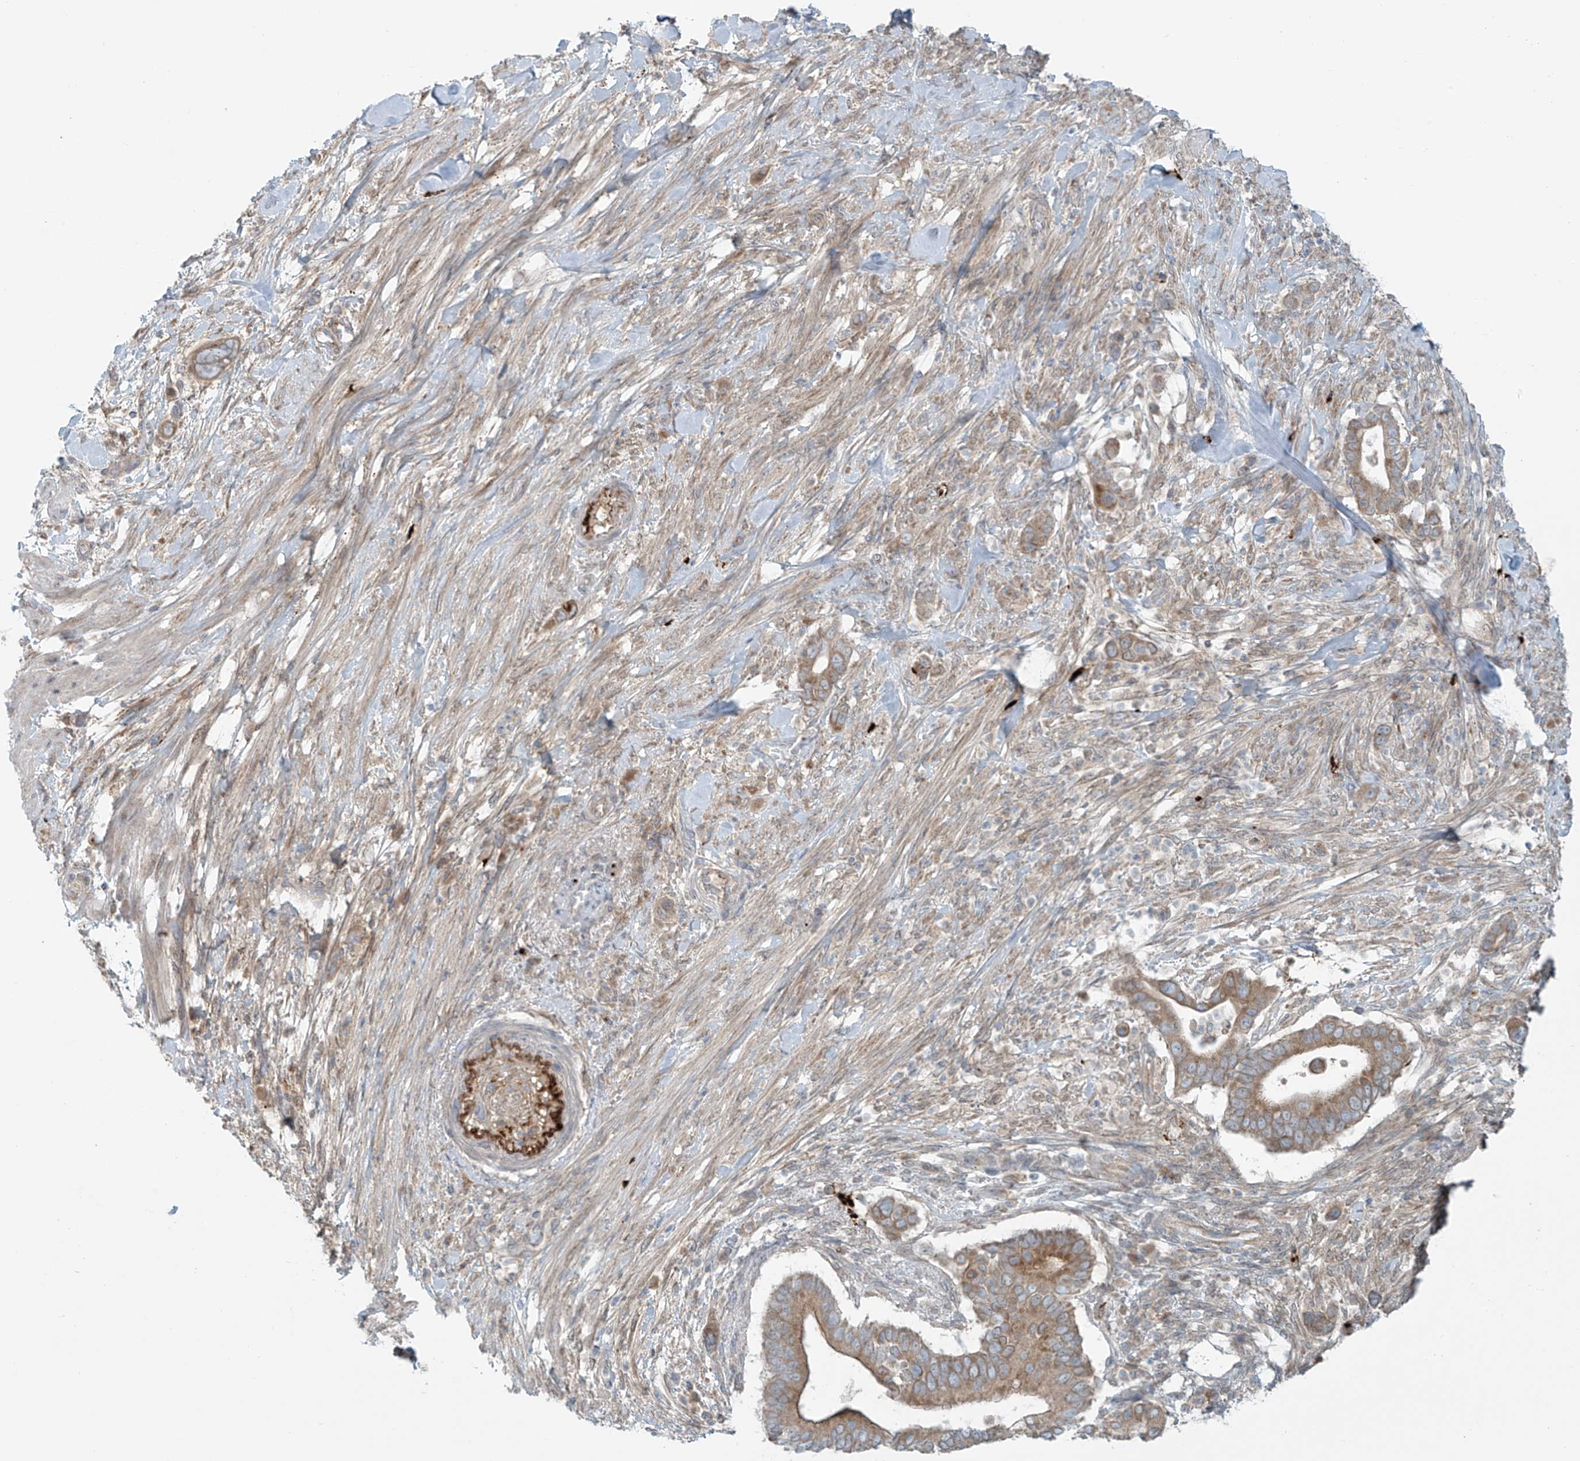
{"staining": {"intensity": "moderate", "quantity": ">75%", "location": "cytoplasmic/membranous"}, "tissue": "pancreatic cancer", "cell_type": "Tumor cells", "image_type": "cancer", "snomed": [{"axis": "morphology", "description": "Adenocarcinoma, NOS"}, {"axis": "topography", "description": "Pancreas"}], "caption": "Tumor cells show medium levels of moderate cytoplasmic/membranous positivity in about >75% of cells in human pancreatic adenocarcinoma. The staining was performed using DAB to visualize the protein expression in brown, while the nuclei were stained in blue with hematoxylin (Magnification: 20x).", "gene": "LZTS3", "patient": {"sex": "male", "age": 68}}